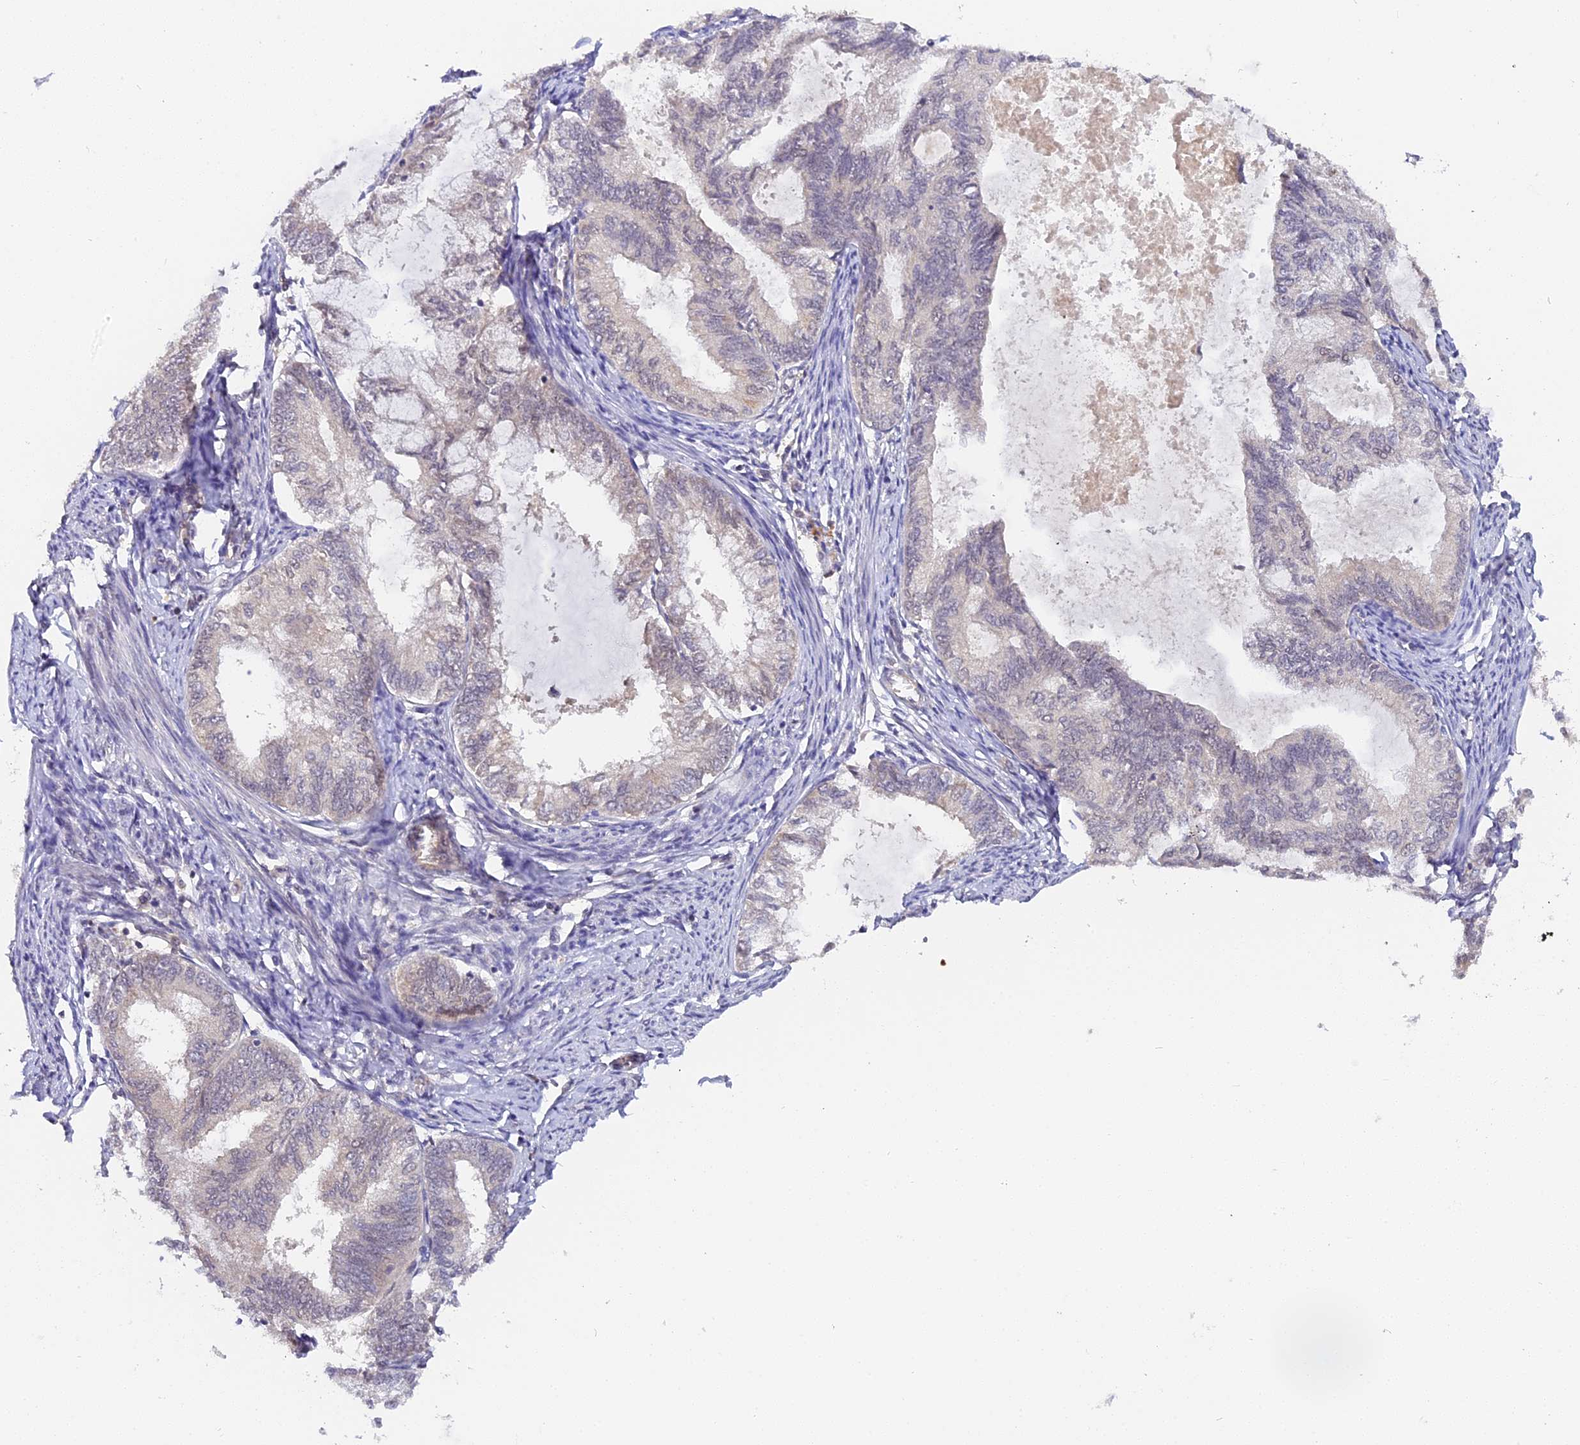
{"staining": {"intensity": "negative", "quantity": "none", "location": "none"}, "tissue": "endometrial cancer", "cell_type": "Tumor cells", "image_type": "cancer", "snomed": [{"axis": "morphology", "description": "Adenocarcinoma, NOS"}, {"axis": "topography", "description": "Endometrium"}], "caption": "The histopathology image exhibits no significant expression in tumor cells of endometrial cancer.", "gene": "IMPACT", "patient": {"sex": "female", "age": 86}}